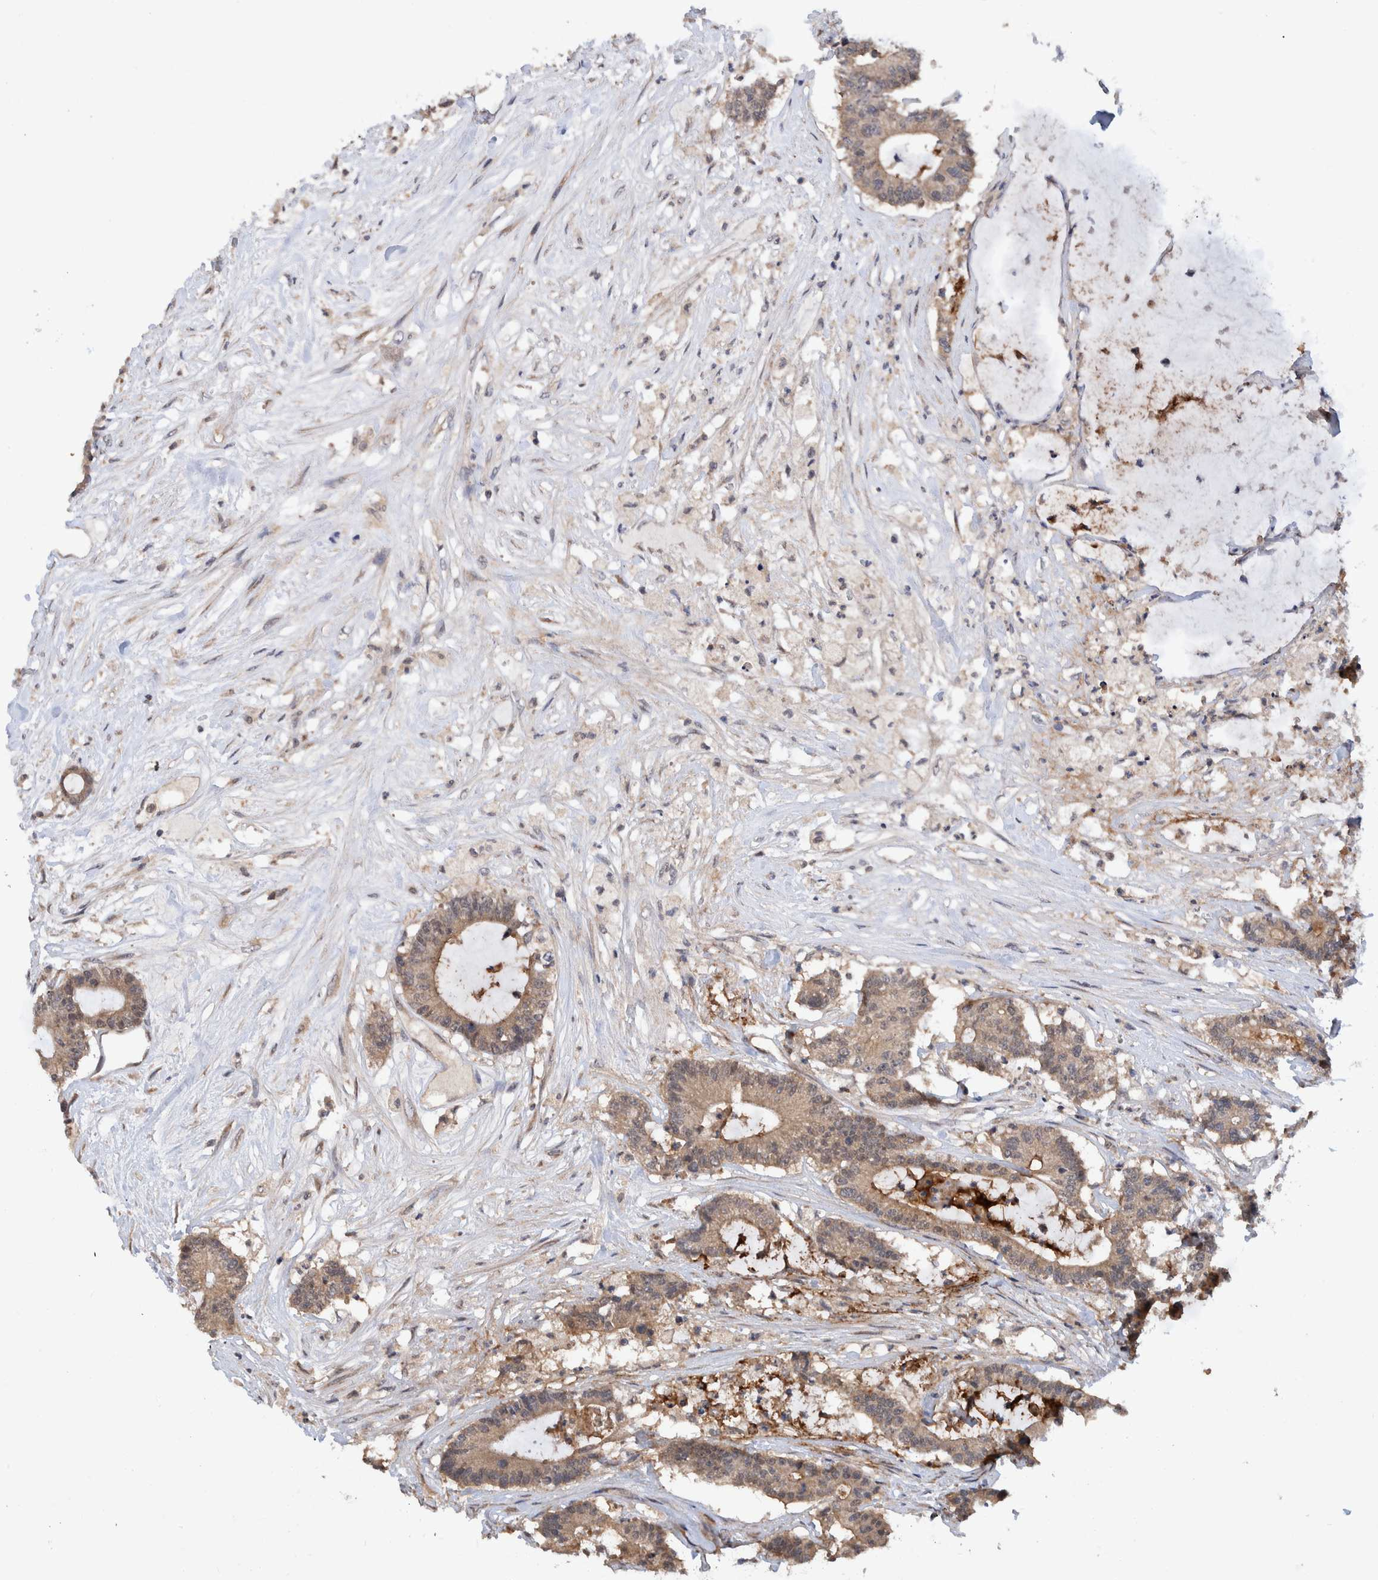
{"staining": {"intensity": "weak", "quantity": ">75%", "location": "cytoplasmic/membranous,nuclear"}, "tissue": "colorectal cancer", "cell_type": "Tumor cells", "image_type": "cancer", "snomed": [{"axis": "morphology", "description": "Adenocarcinoma, NOS"}, {"axis": "topography", "description": "Colon"}], "caption": "Colorectal adenocarcinoma tissue reveals weak cytoplasmic/membranous and nuclear positivity in about >75% of tumor cells, visualized by immunohistochemistry.", "gene": "PLPBP", "patient": {"sex": "female", "age": 84}}